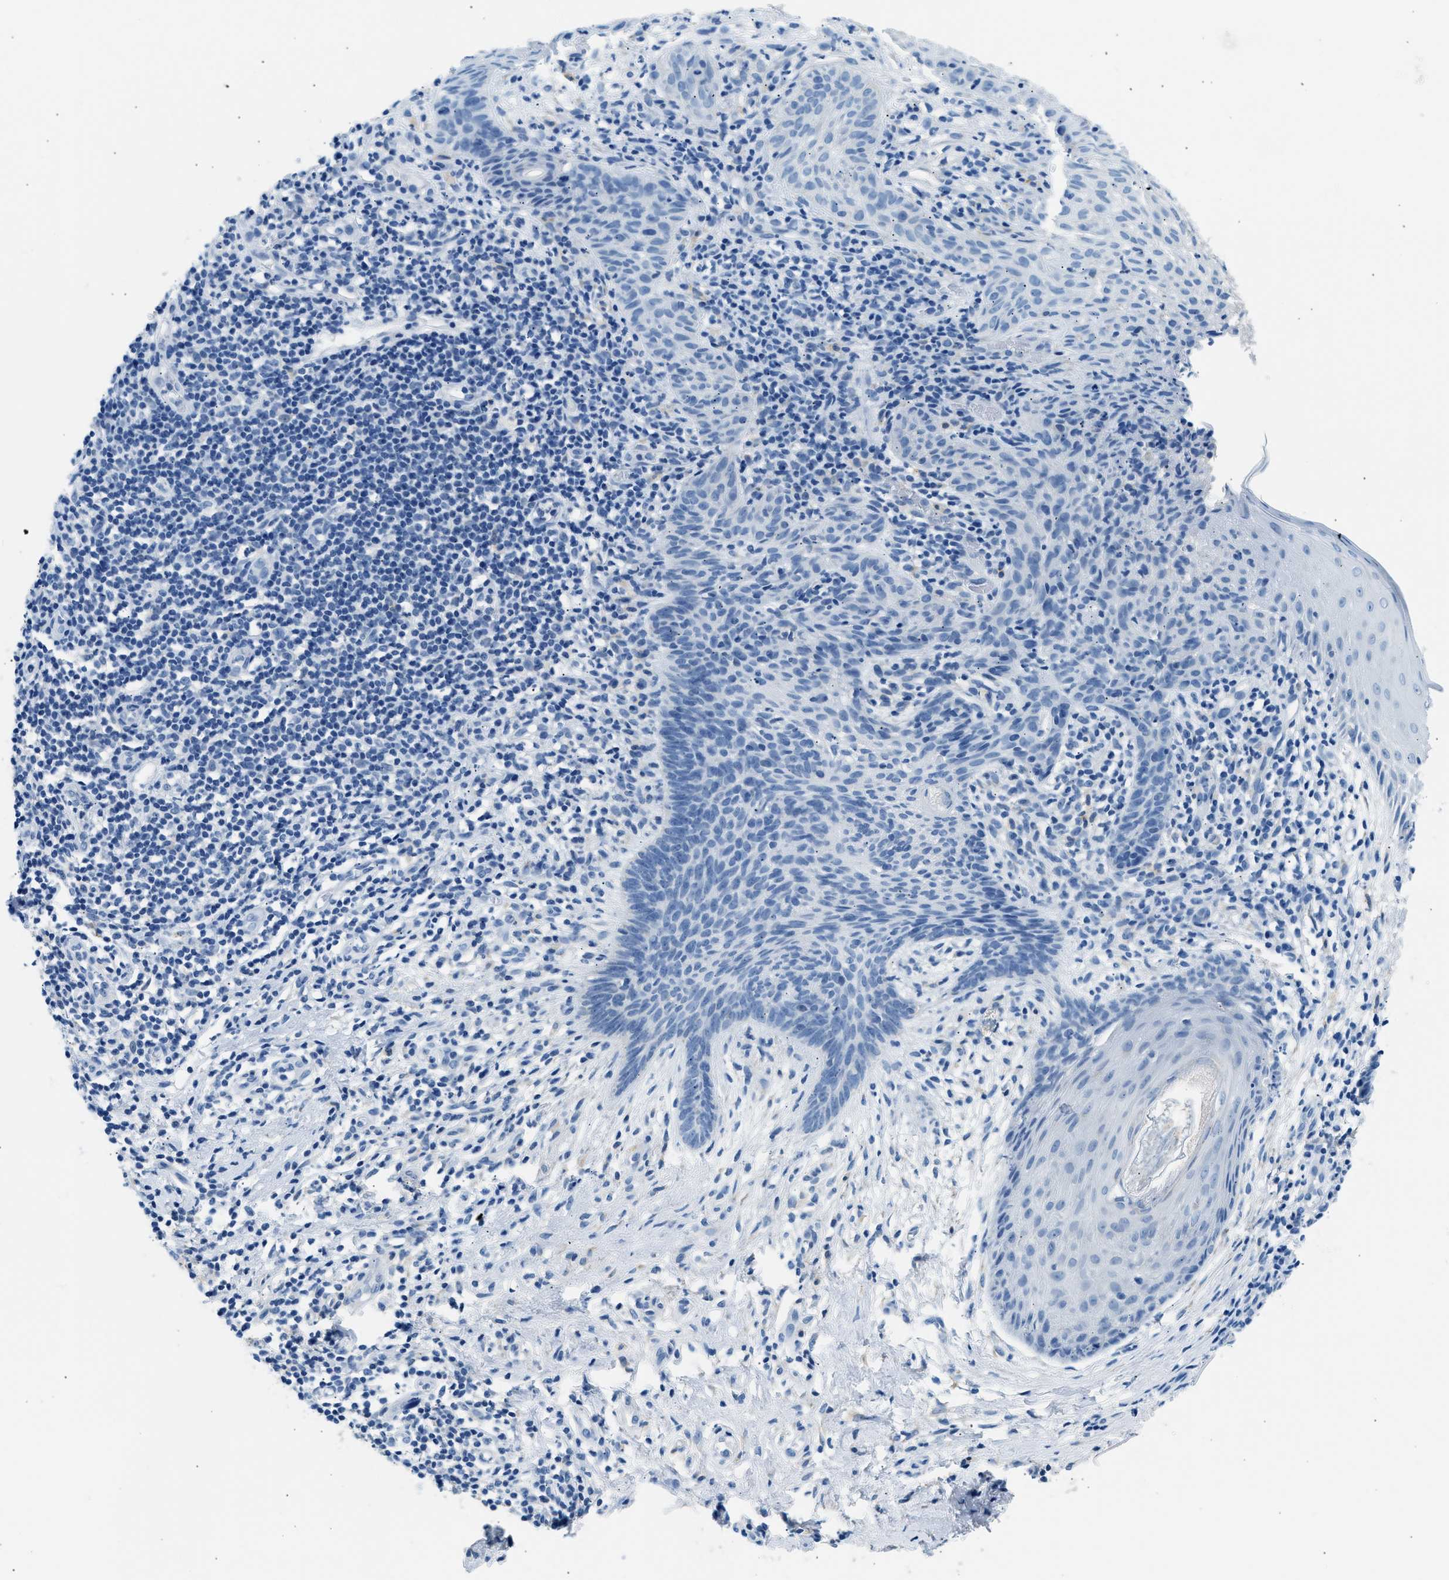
{"staining": {"intensity": "negative", "quantity": "none", "location": "none"}, "tissue": "skin cancer", "cell_type": "Tumor cells", "image_type": "cancer", "snomed": [{"axis": "morphology", "description": "Basal cell carcinoma"}, {"axis": "topography", "description": "Skin"}], "caption": "Micrograph shows no protein expression in tumor cells of basal cell carcinoma (skin) tissue. (Stains: DAB (3,3'-diaminobenzidine) immunohistochemistry (IHC) with hematoxylin counter stain, Microscopy: brightfield microscopy at high magnification).", "gene": "CLDN18", "patient": {"sex": "male", "age": 60}}